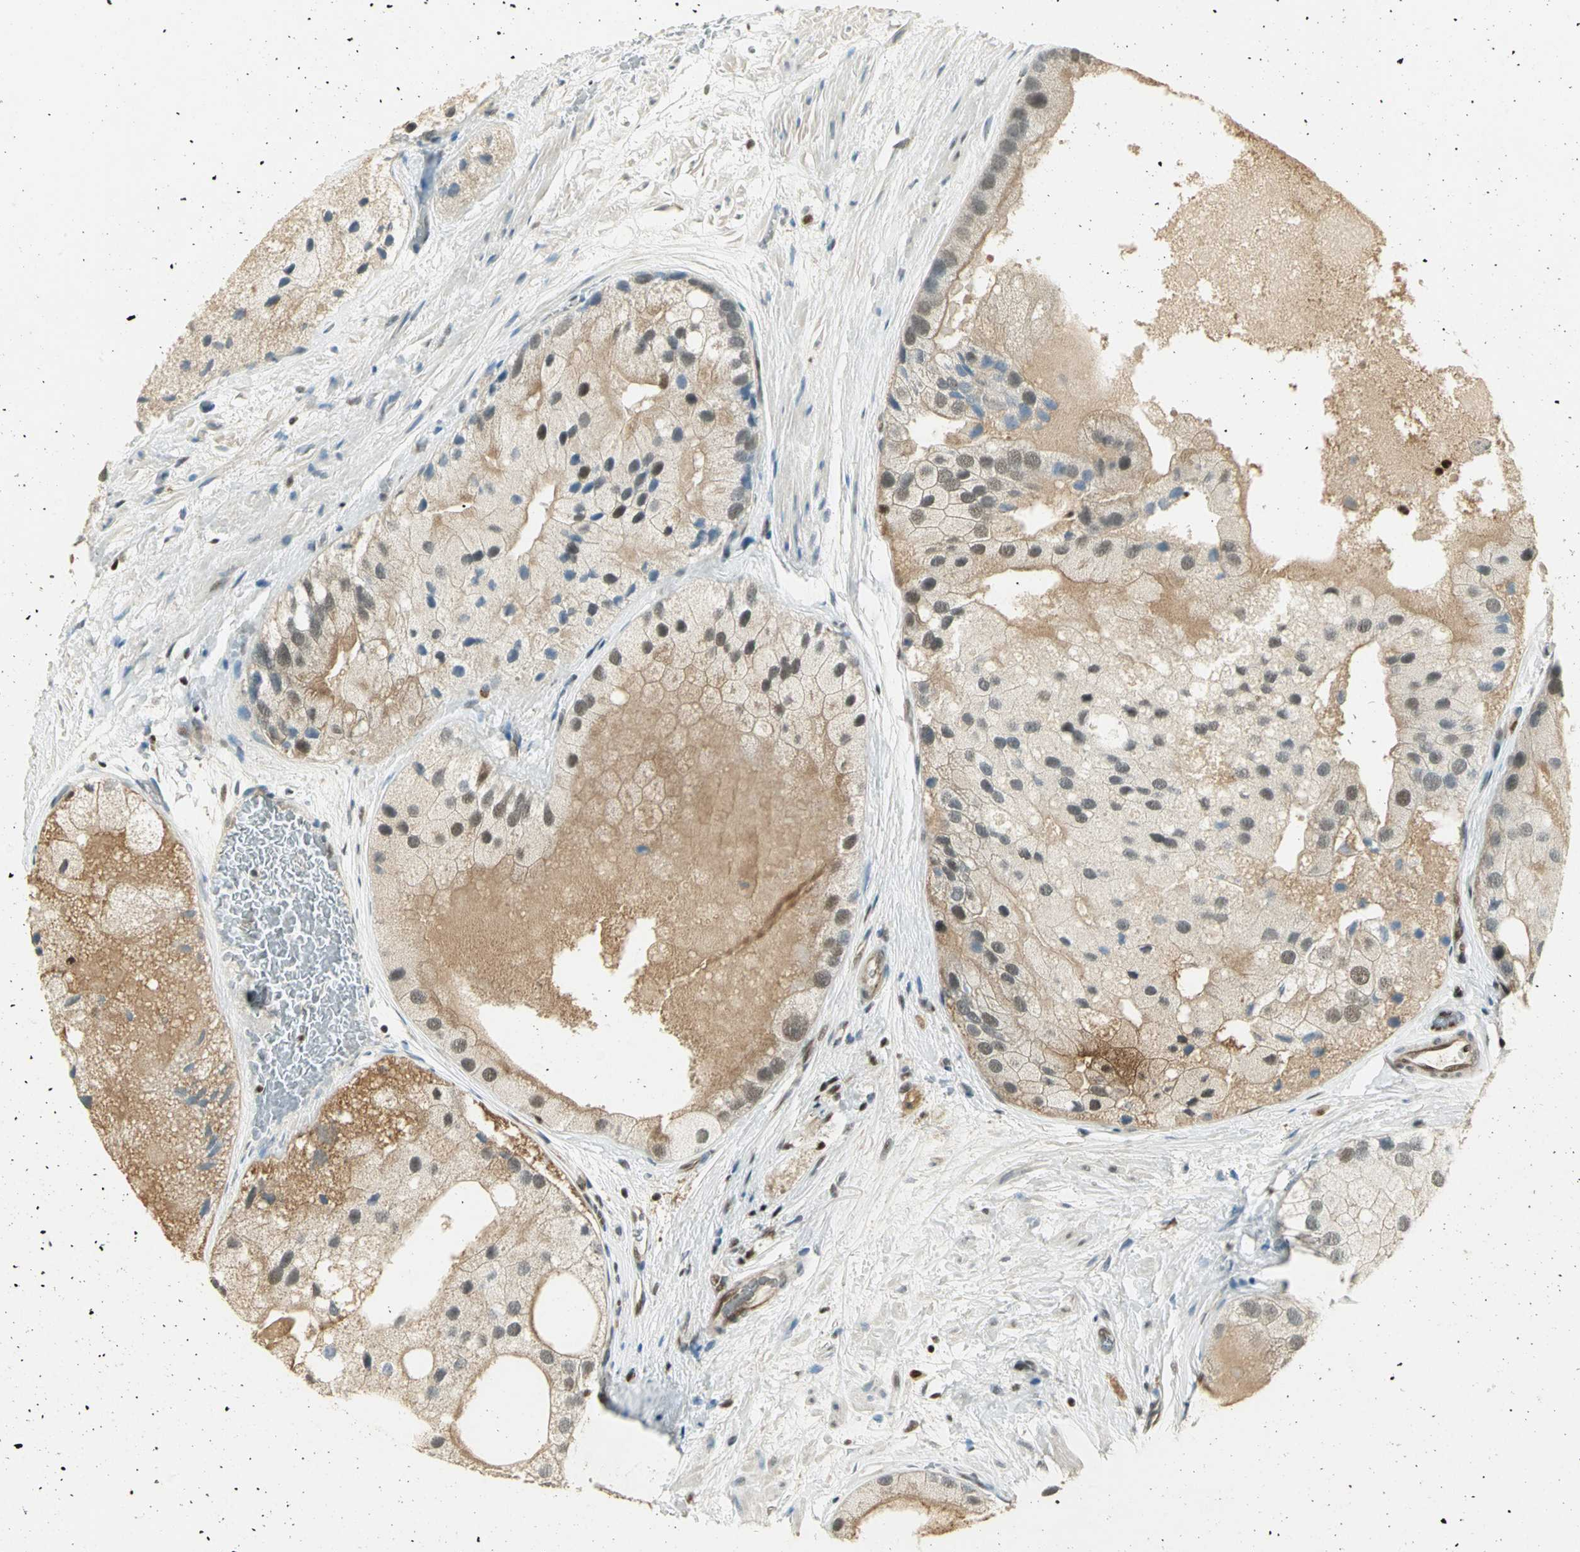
{"staining": {"intensity": "weak", "quantity": "25%-75%", "location": "cytoplasmic/membranous,nuclear"}, "tissue": "prostate cancer", "cell_type": "Tumor cells", "image_type": "cancer", "snomed": [{"axis": "morphology", "description": "Adenocarcinoma, Low grade"}, {"axis": "topography", "description": "Prostate"}], "caption": "An IHC histopathology image of neoplastic tissue is shown. Protein staining in brown highlights weak cytoplasmic/membranous and nuclear positivity in low-grade adenocarcinoma (prostate) within tumor cells.", "gene": "ELF1", "patient": {"sex": "male", "age": 69}}